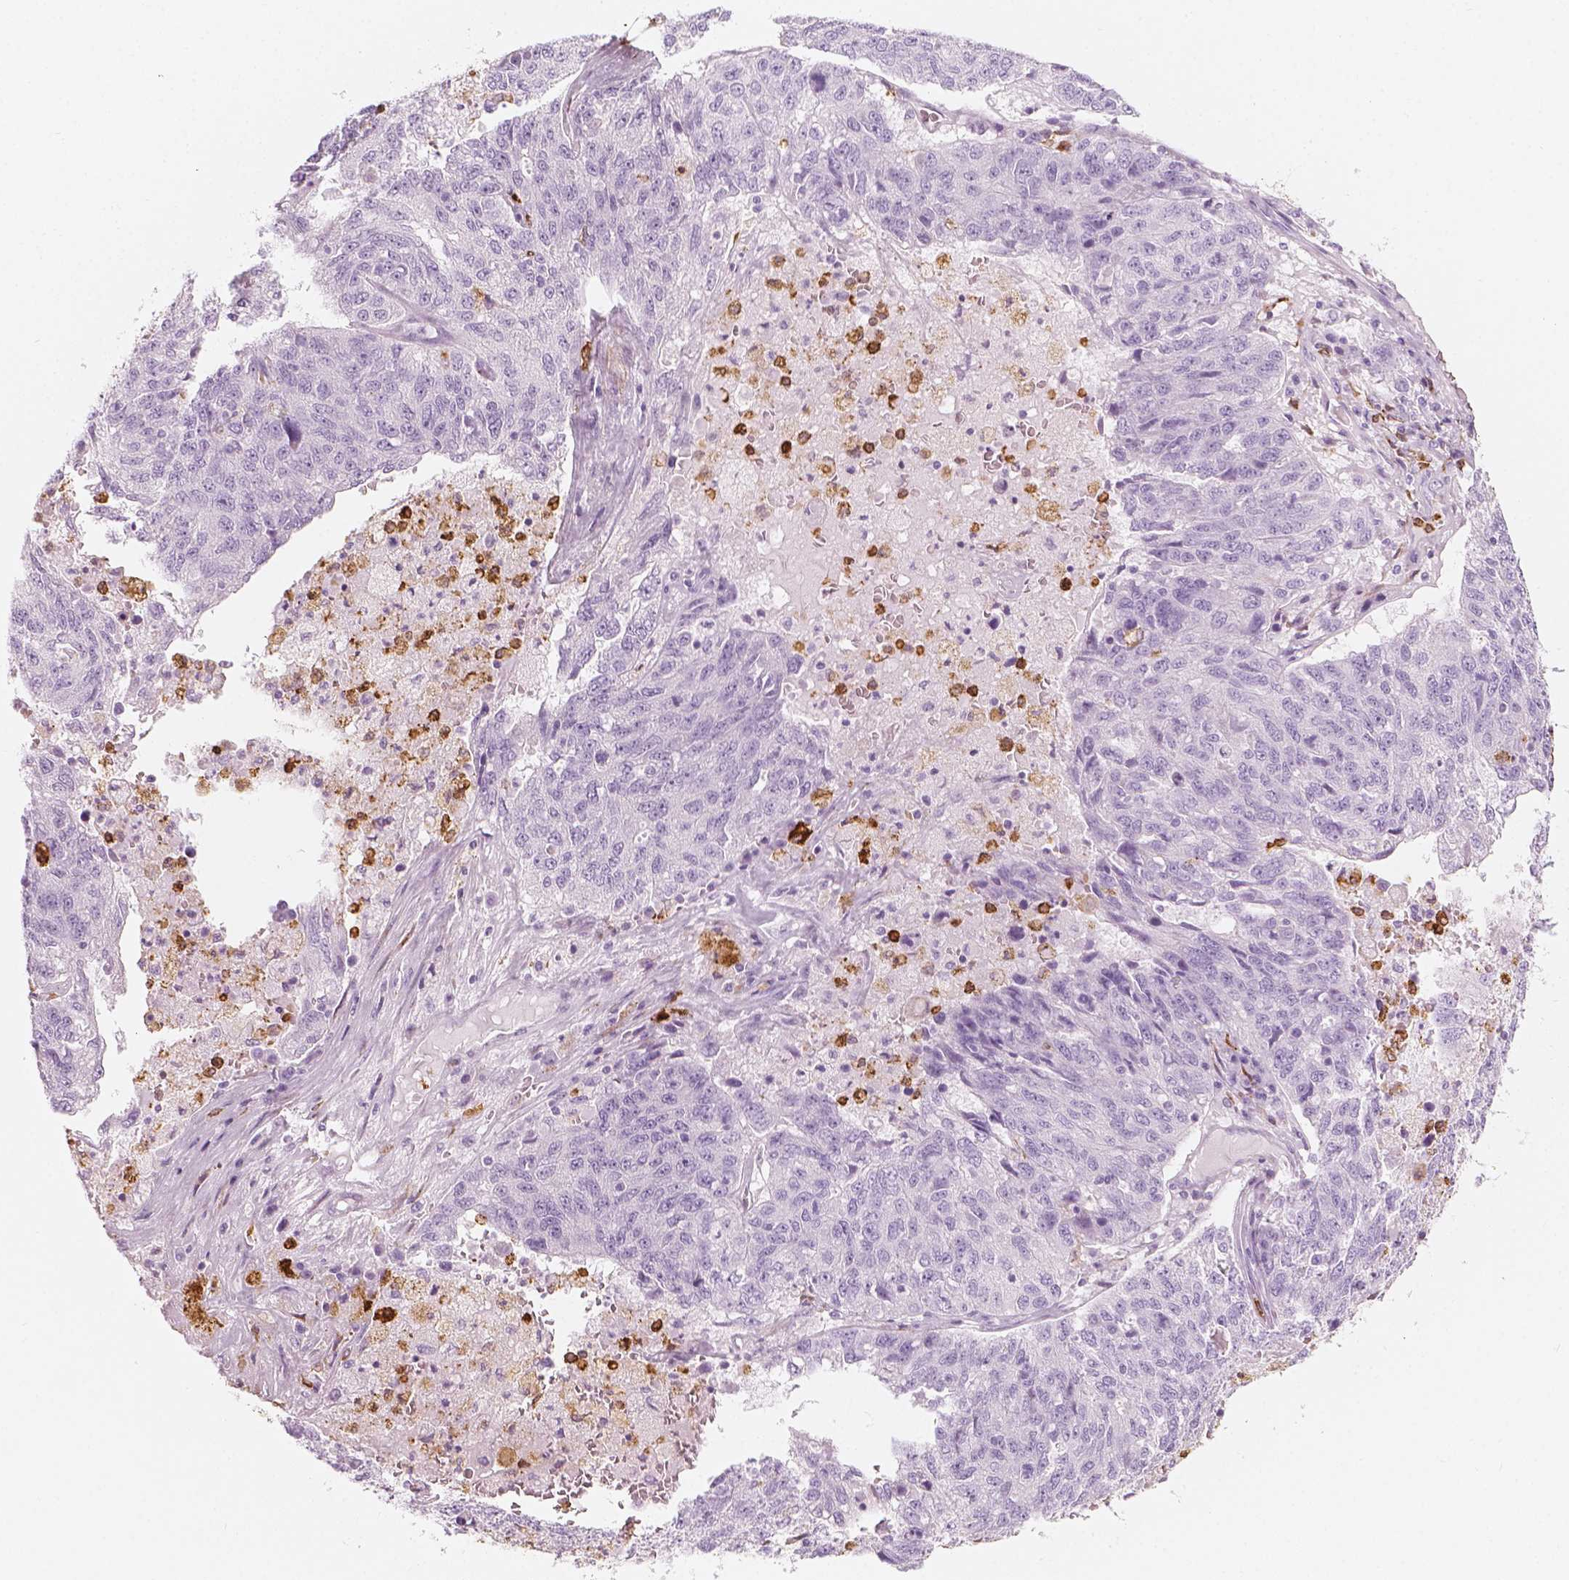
{"staining": {"intensity": "negative", "quantity": "none", "location": "none"}, "tissue": "ovarian cancer", "cell_type": "Tumor cells", "image_type": "cancer", "snomed": [{"axis": "morphology", "description": "Cystadenocarcinoma, serous, NOS"}, {"axis": "topography", "description": "Ovary"}], "caption": "DAB (3,3'-diaminobenzidine) immunohistochemical staining of serous cystadenocarcinoma (ovarian) reveals no significant positivity in tumor cells.", "gene": "CES1", "patient": {"sex": "female", "age": 71}}